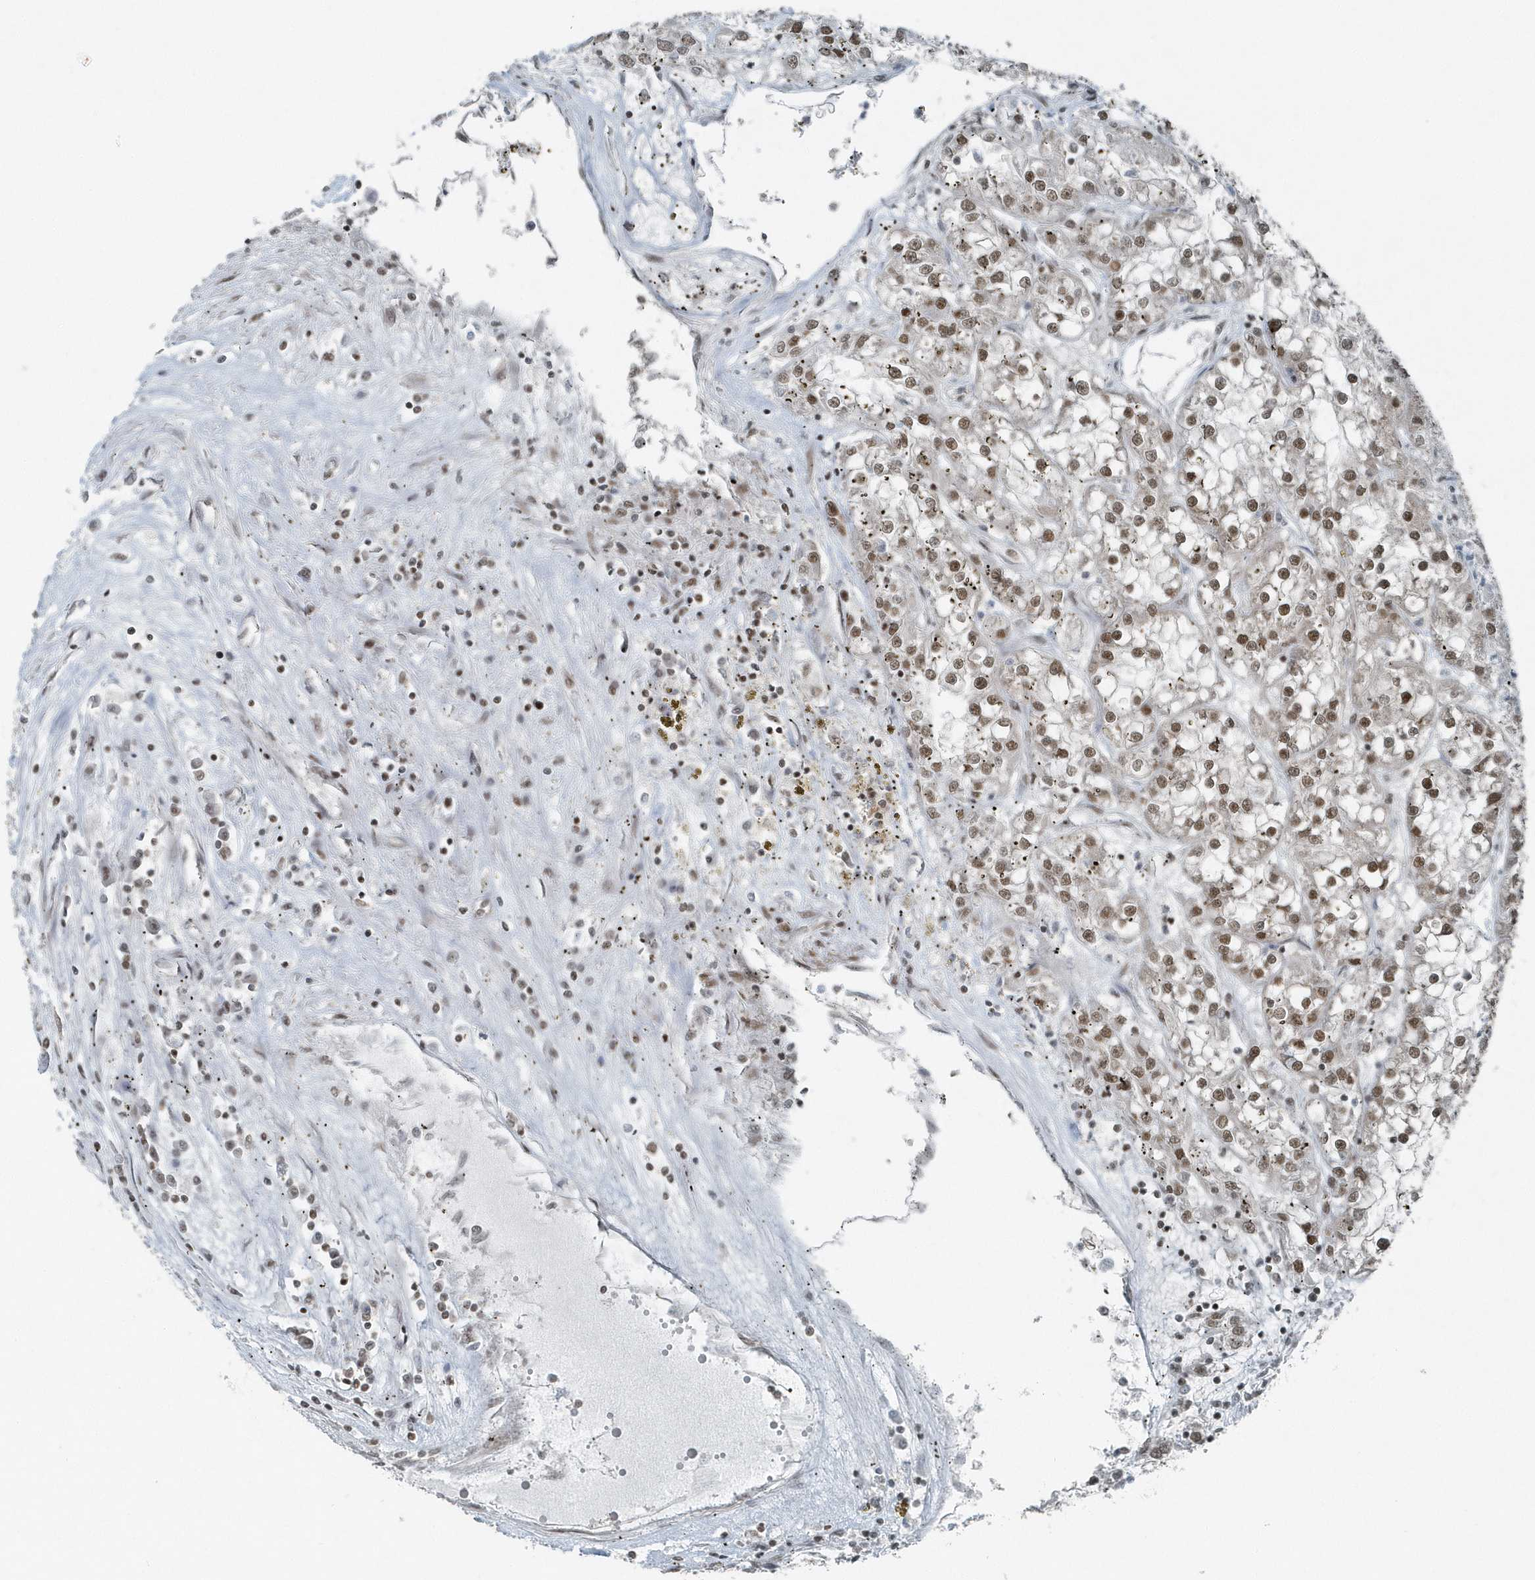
{"staining": {"intensity": "moderate", "quantity": ">75%", "location": "nuclear"}, "tissue": "renal cancer", "cell_type": "Tumor cells", "image_type": "cancer", "snomed": [{"axis": "morphology", "description": "Adenocarcinoma, NOS"}, {"axis": "topography", "description": "Kidney"}], "caption": "Immunohistochemical staining of human renal cancer (adenocarcinoma) exhibits medium levels of moderate nuclear staining in about >75% of tumor cells.", "gene": "YTHDC1", "patient": {"sex": "female", "age": 52}}